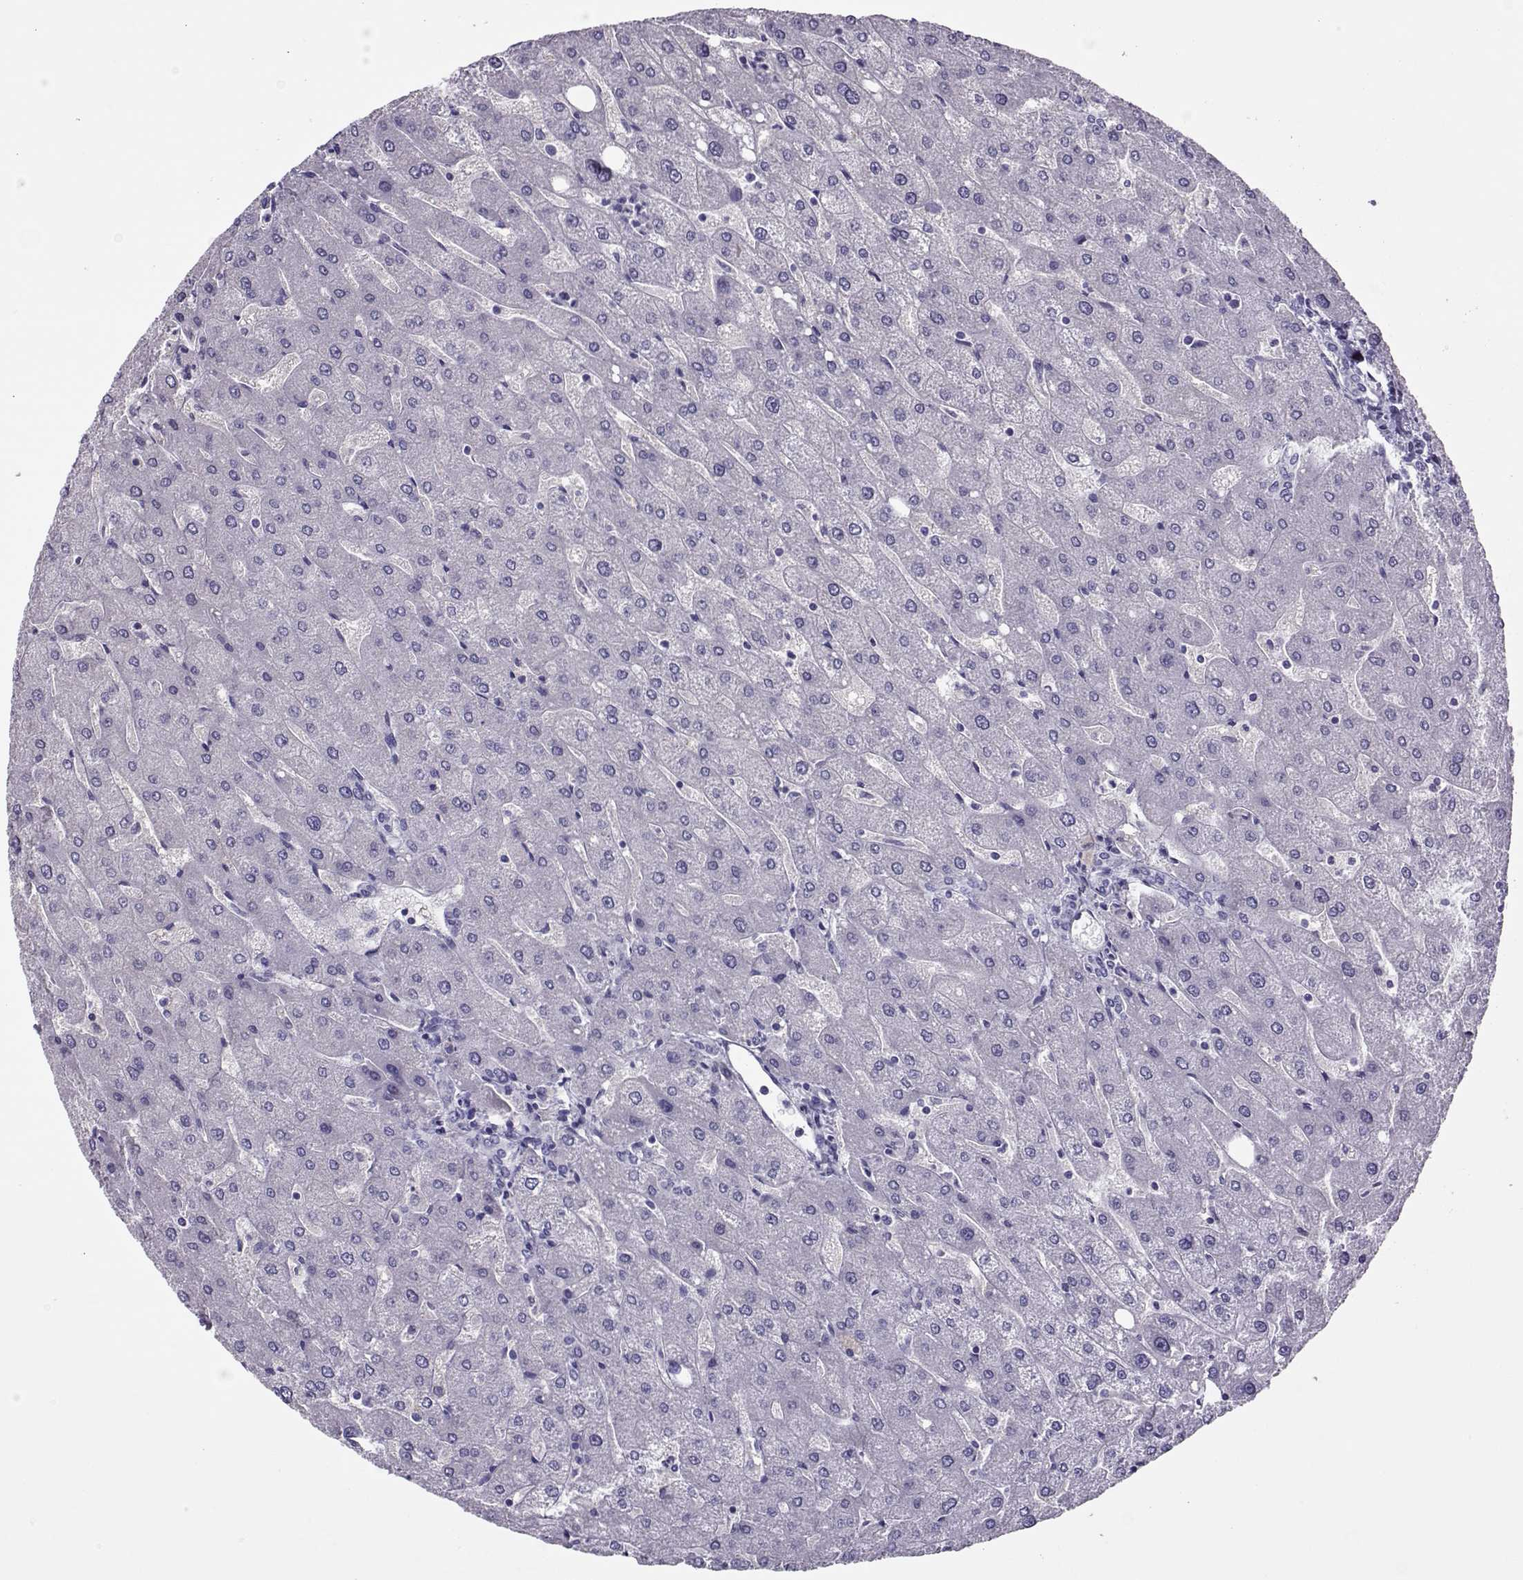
{"staining": {"intensity": "negative", "quantity": "none", "location": "none"}, "tissue": "liver", "cell_type": "Cholangiocytes", "image_type": "normal", "snomed": [{"axis": "morphology", "description": "Normal tissue, NOS"}, {"axis": "topography", "description": "Liver"}], "caption": "Cholangiocytes show no significant protein positivity in benign liver.", "gene": "LINGO1", "patient": {"sex": "male", "age": 67}}